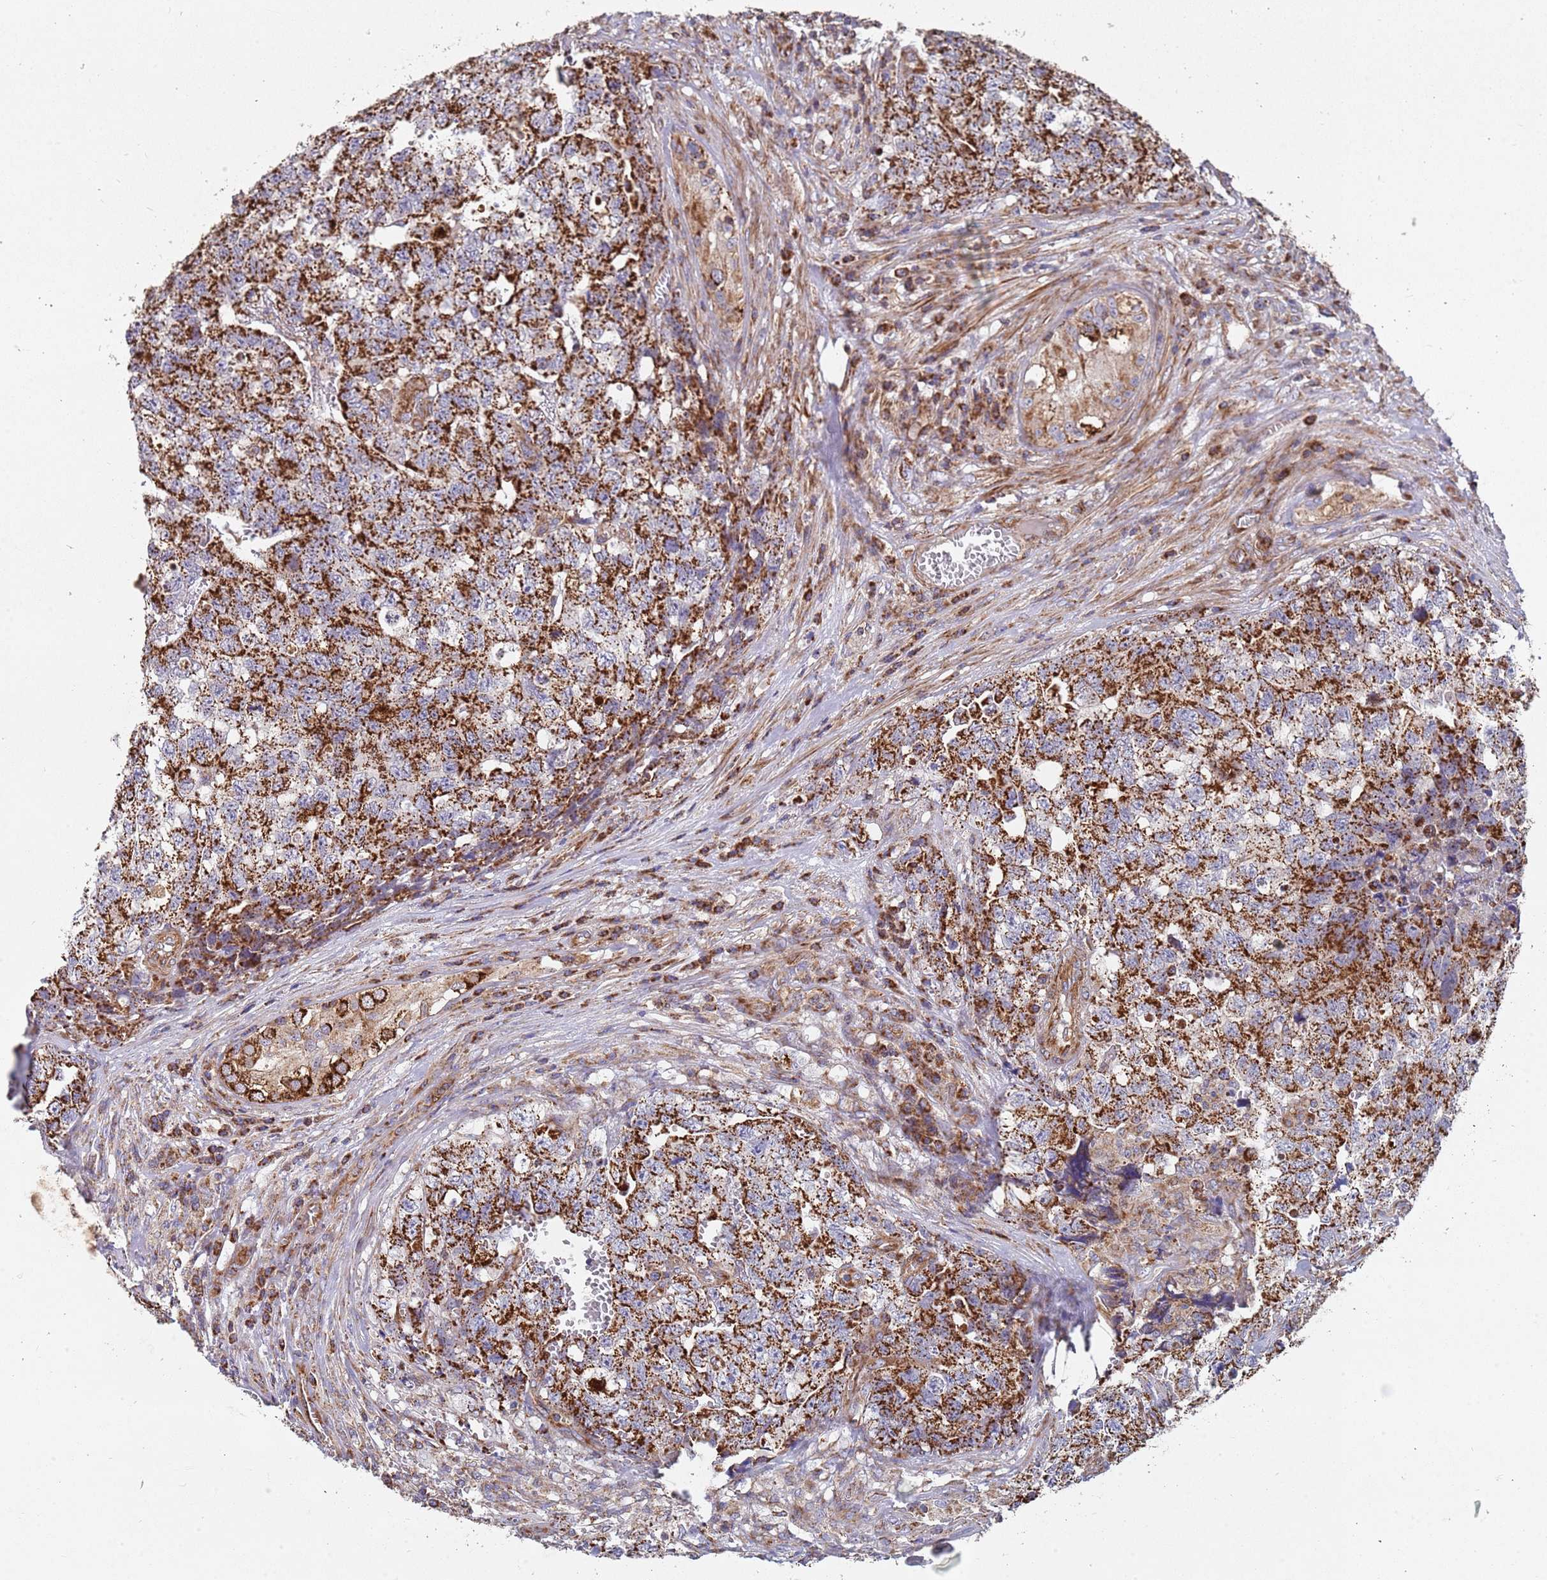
{"staining": {"intensity": "strong", "quantity": ">75%", "location": "cytoplasmic/membranous"}, "tissue": "testis cancer", "cell_type": "Tumor cells", "image_type": "cancer", "snomed": [{"axis": "morphology", "description": "Carcinoma, Embryonal, NOS"}, {"axis": "topography", "description": "Testis"}], "caption": "Testis cancer stained for a protein displays strong cytoplasmic/membranous positivity in tumor cells.", "gene": "WDFY3", "patient": {"sex": "male", "age": 31}}